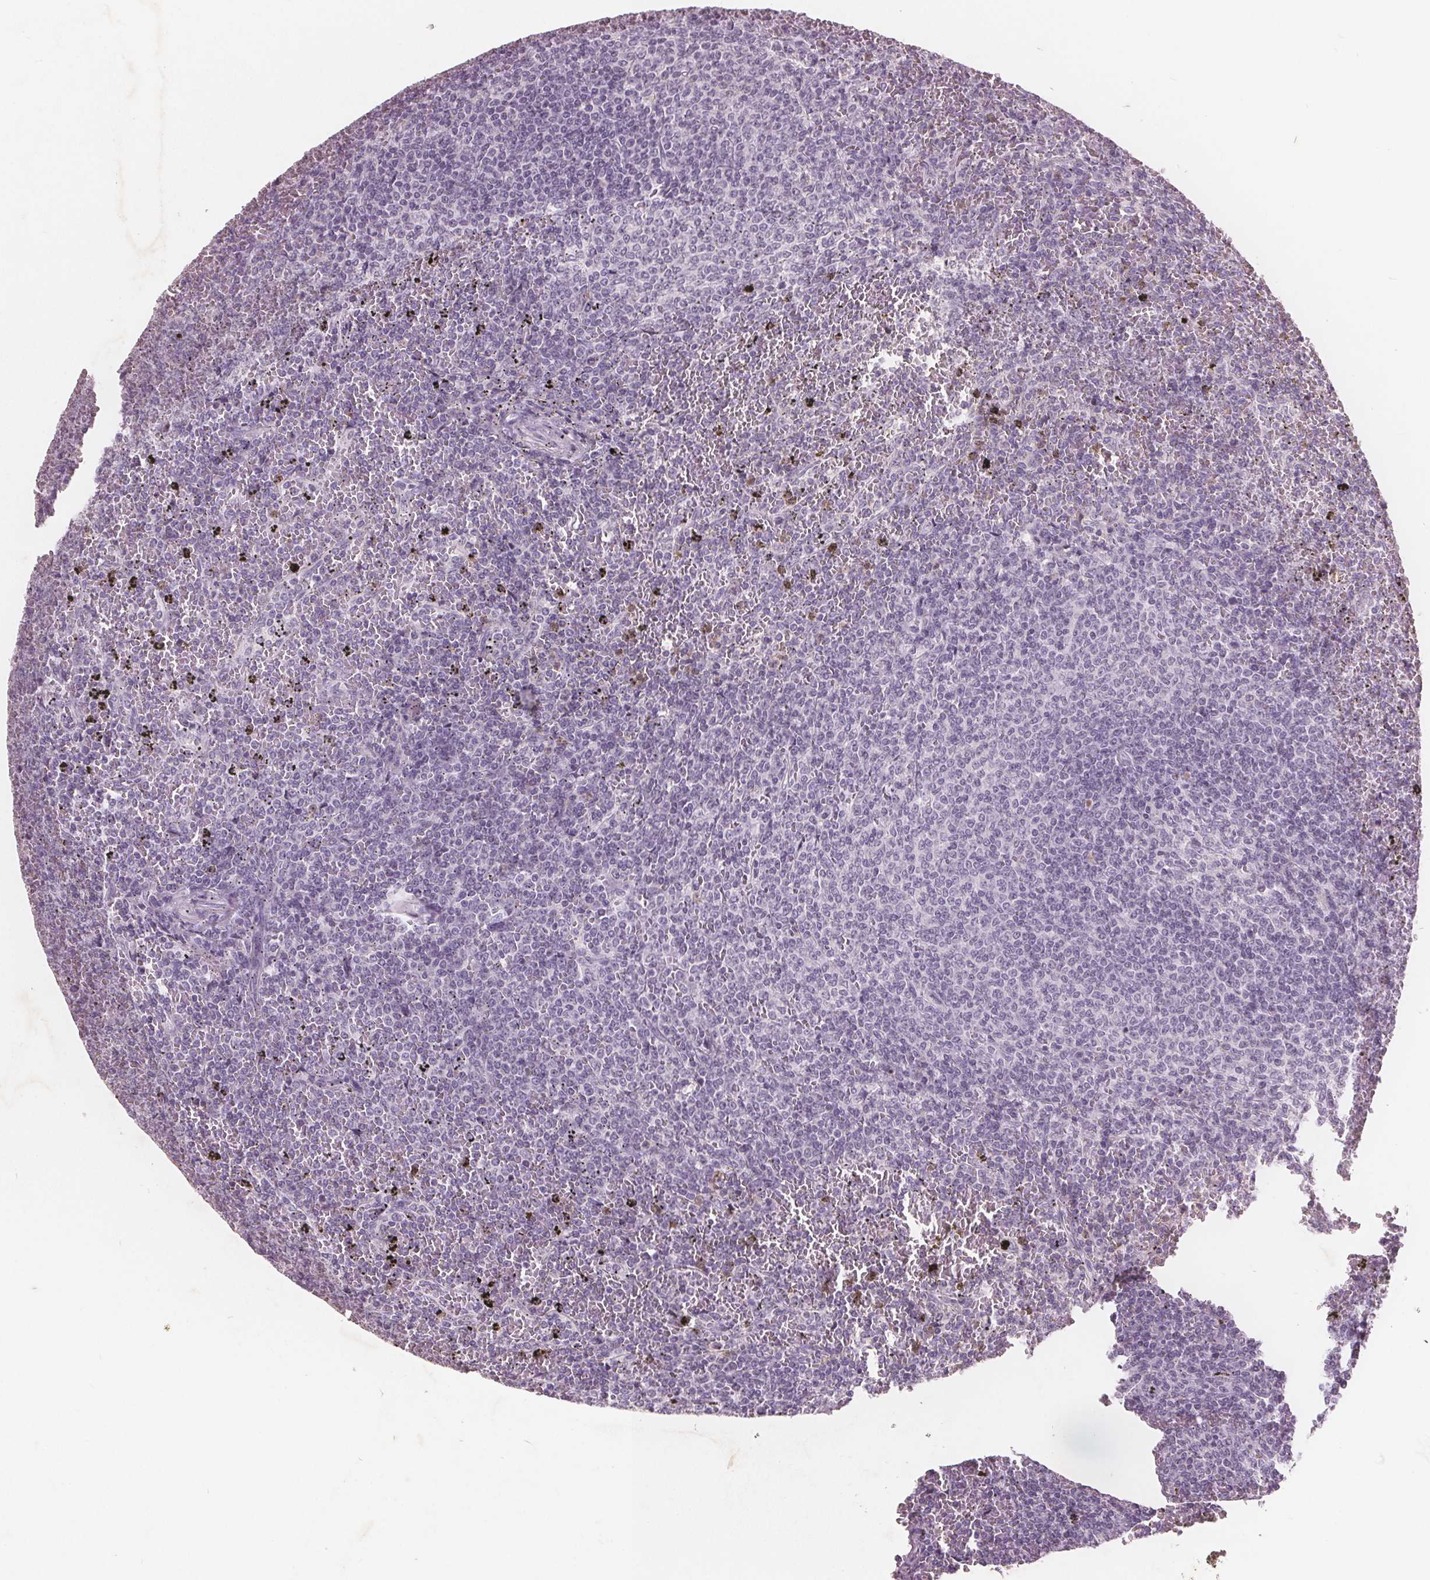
{"staining": {"intensity": "negative", "quantity": "none", "location": "none"}, "tissue": "lymphoma", "cell_type": "Tumor cells", "image_type": "cancer", "snomed": [{"axis": "morphology", "description": "Malignant lymphoma, non-Hodgkin's type, Low grade"}, {"axis": "topography", "description": "Spleen"}], "caption": "IHC histopathology image of human lymphoma stained for a protein (brown), which exhibits no expression in tumor cells.", "gene": "PTPN14", "patient": {"sex": "female", "age": 77}}